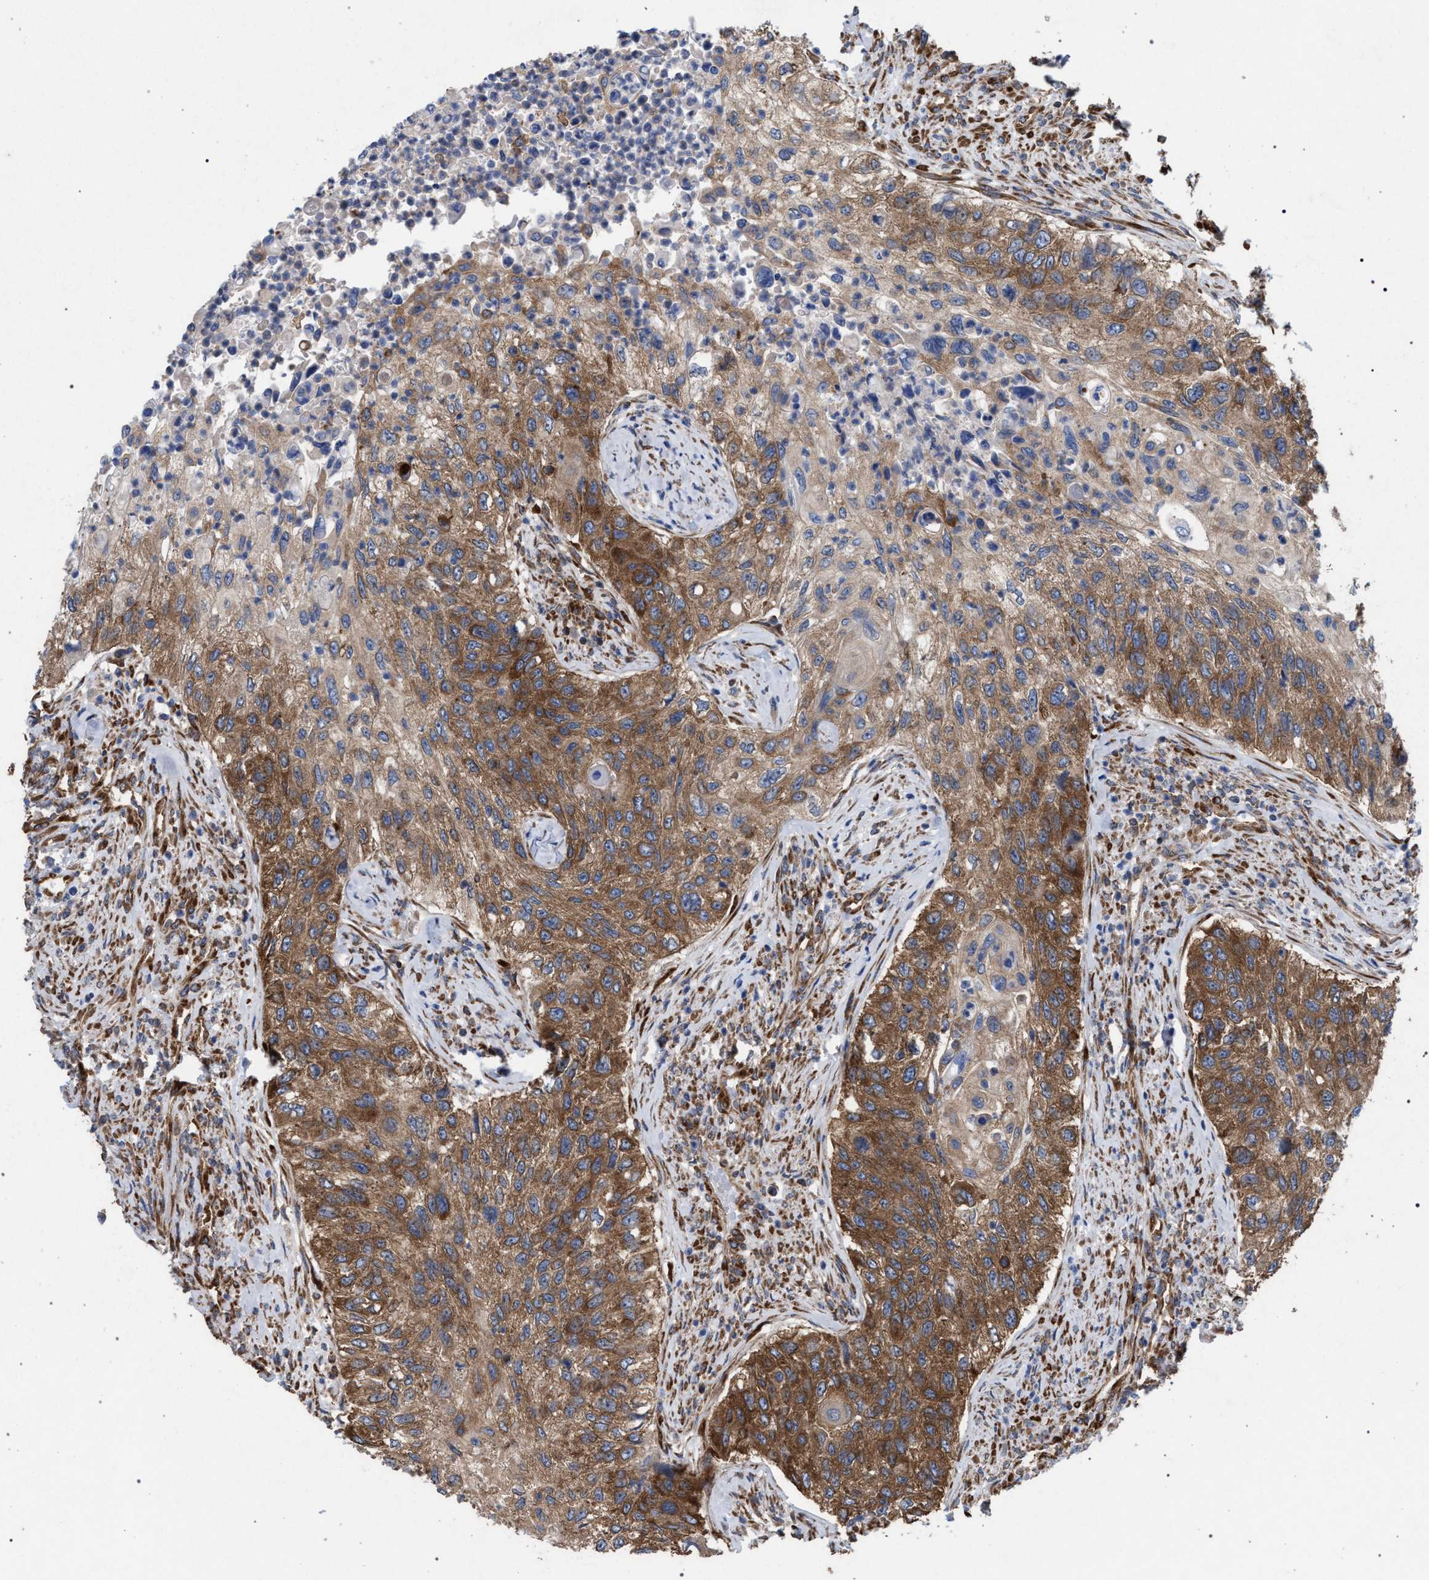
{"staining": {"intensity": "moderate", "quantity": ">75%", "location": "cytoplasmic/membranous"}, "tissue": "urothelial cancer", "cell_type": "Tumor cells", "image_type": "cancer", "snomed": [{"axis": "morphology", "description": "Urothelial carcinoma, High grade"}, {"axis": "topography", "description": "Urinary bladder"}], "caption": "DAB immunohistochemical staining of urothelial carcinoma (high-grade) exhibits moderate cytoplasmic/membranous protein staining in about >75% of tumor cells.", "gene": "CDR2L", "patient": {"sex": "female", "age": 60}}